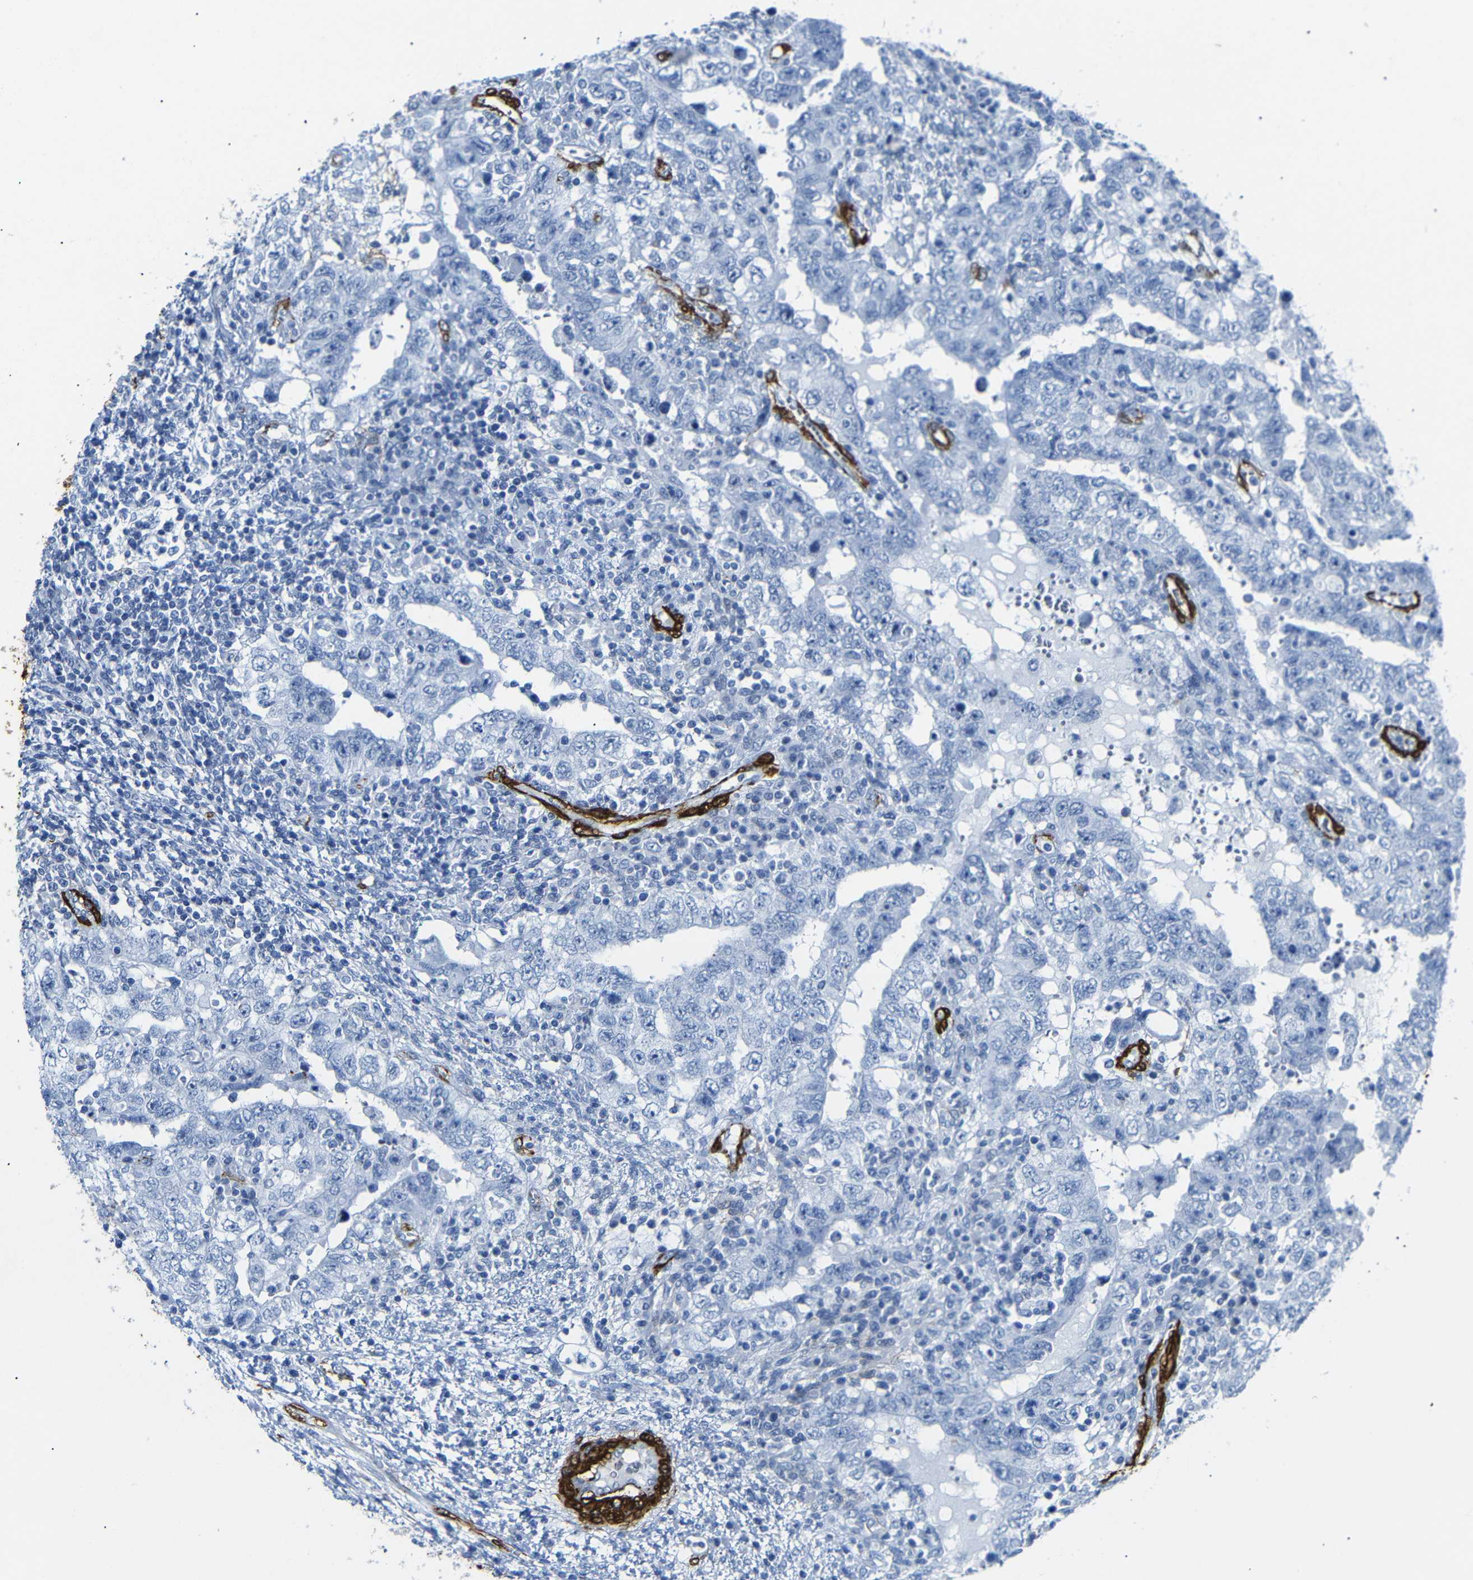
{"staining": {"intensity": "negative", "quantity": "none", "location": "none"}, "tissue": "testis cancer", "cell_type": "Tumor cells", "image_type": "cancer", "snomed": [{"axis": "morphology", "description": "Carcinoma, Embryonal, NOS"}, {"axis": "topography", "description": "Testis"}], "caption": "This is an immunohistochemistry (IHC) micrograph of testis embryonal carcinoma. There is no expression in tumor cells.", "gene": "ACTA2", "patient": {"sex": "male", "age": 26}}